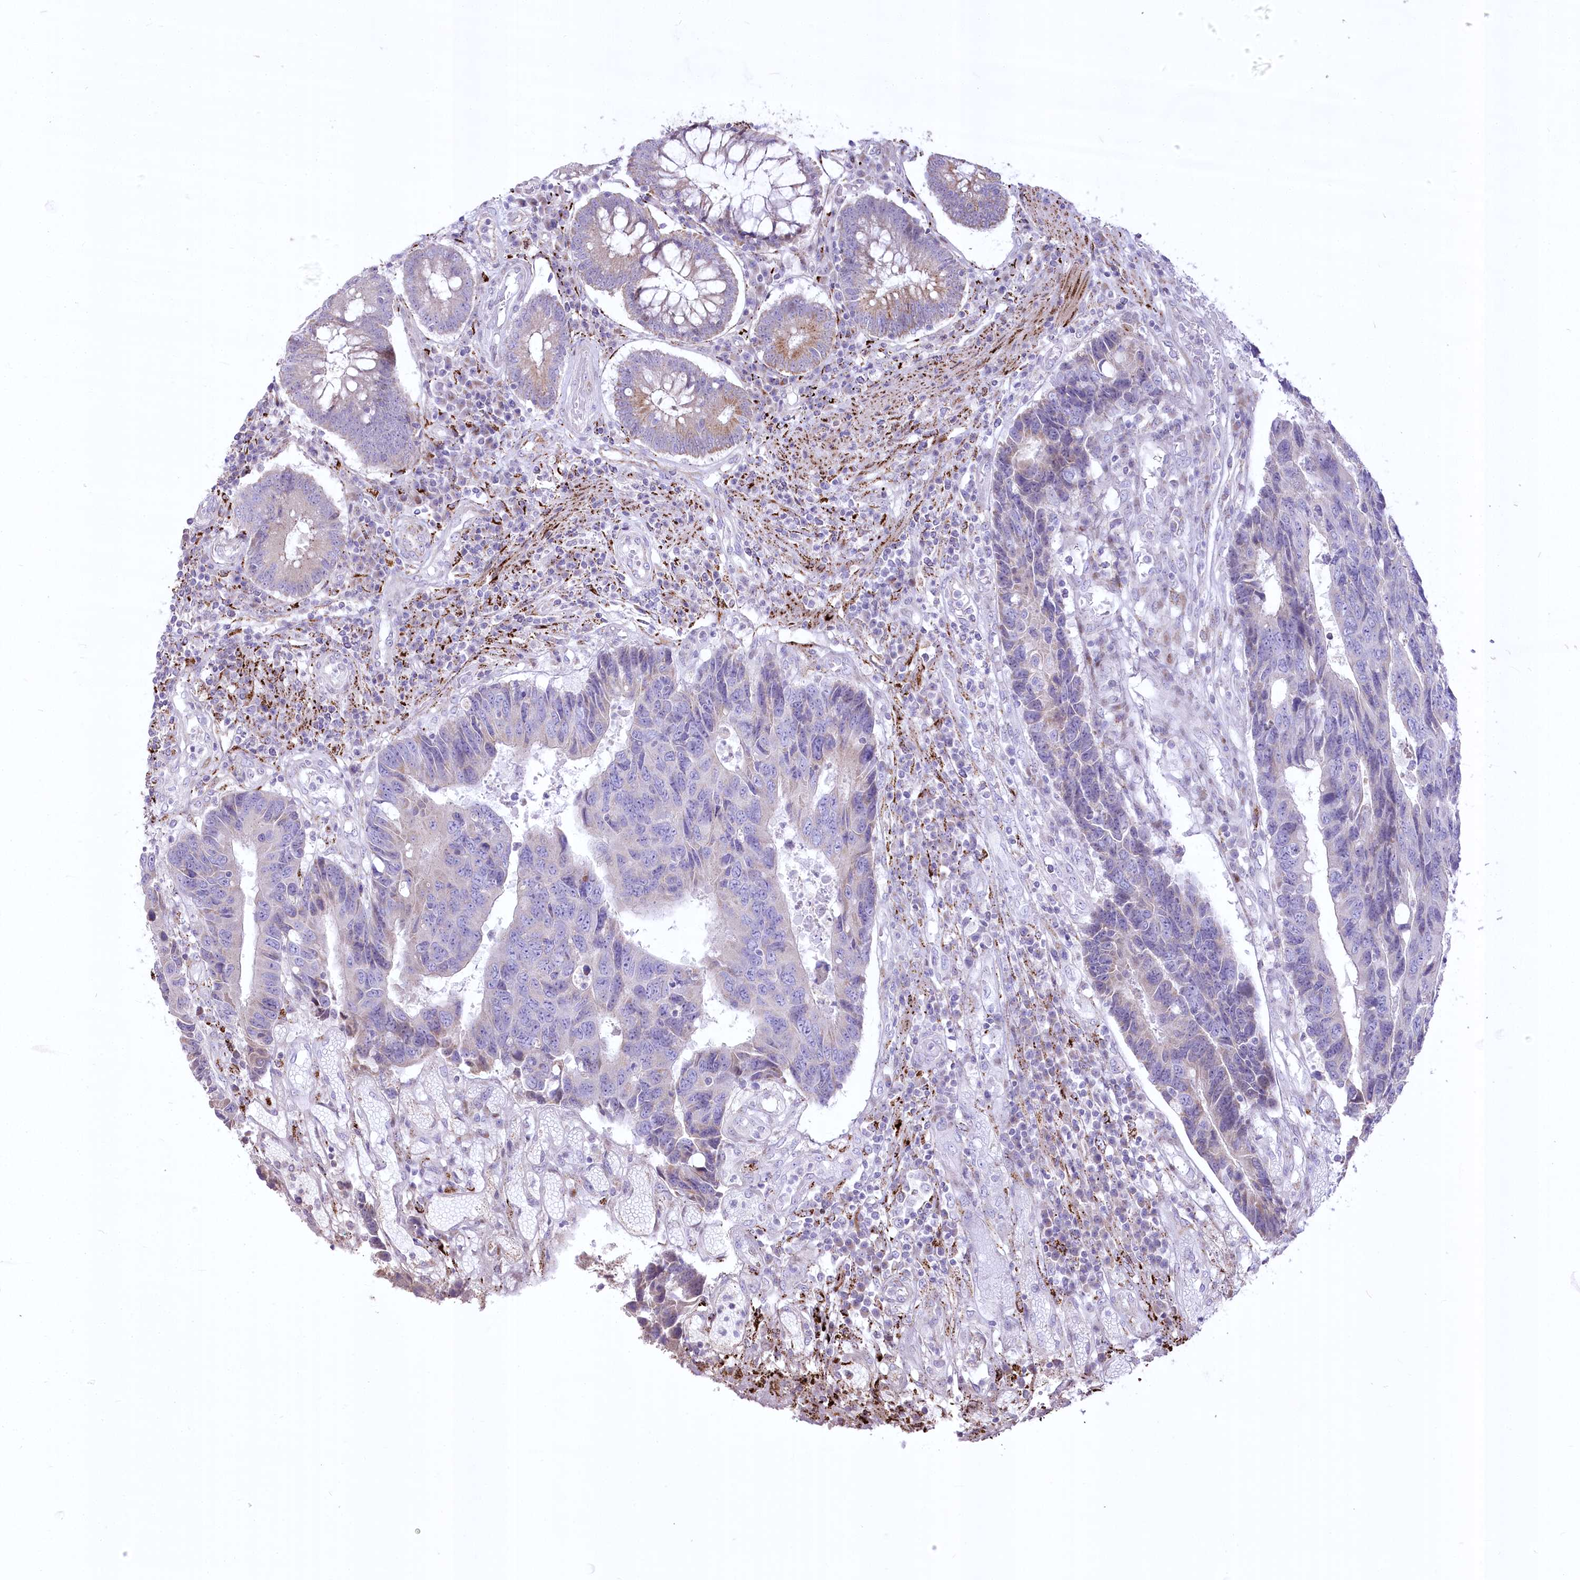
{"staining": {"intensity": "weak", "quantity": "<25%", "location": "cytoplasmic/membranous"}, "tissue": "colorectal cancer", "cell_type": "Tumor cells", "image_type": "cancer", "snomed": [{"axis": "morphology", "description": "Adenocarcinoma, NOS"}, {"axis": "topography", "description": "Rectum"}], "caption": "DAB immunohistochemical staining of human colorectal adenocarcinoma demonstrates no significant staining in tumor cells. (Brightfield microscopy of DAB (3,3'-diaminobenzidine) immunohistochemistry at high magnification).", "gene": "CEP164", "patient": {"sex": "male", "age": 84}}